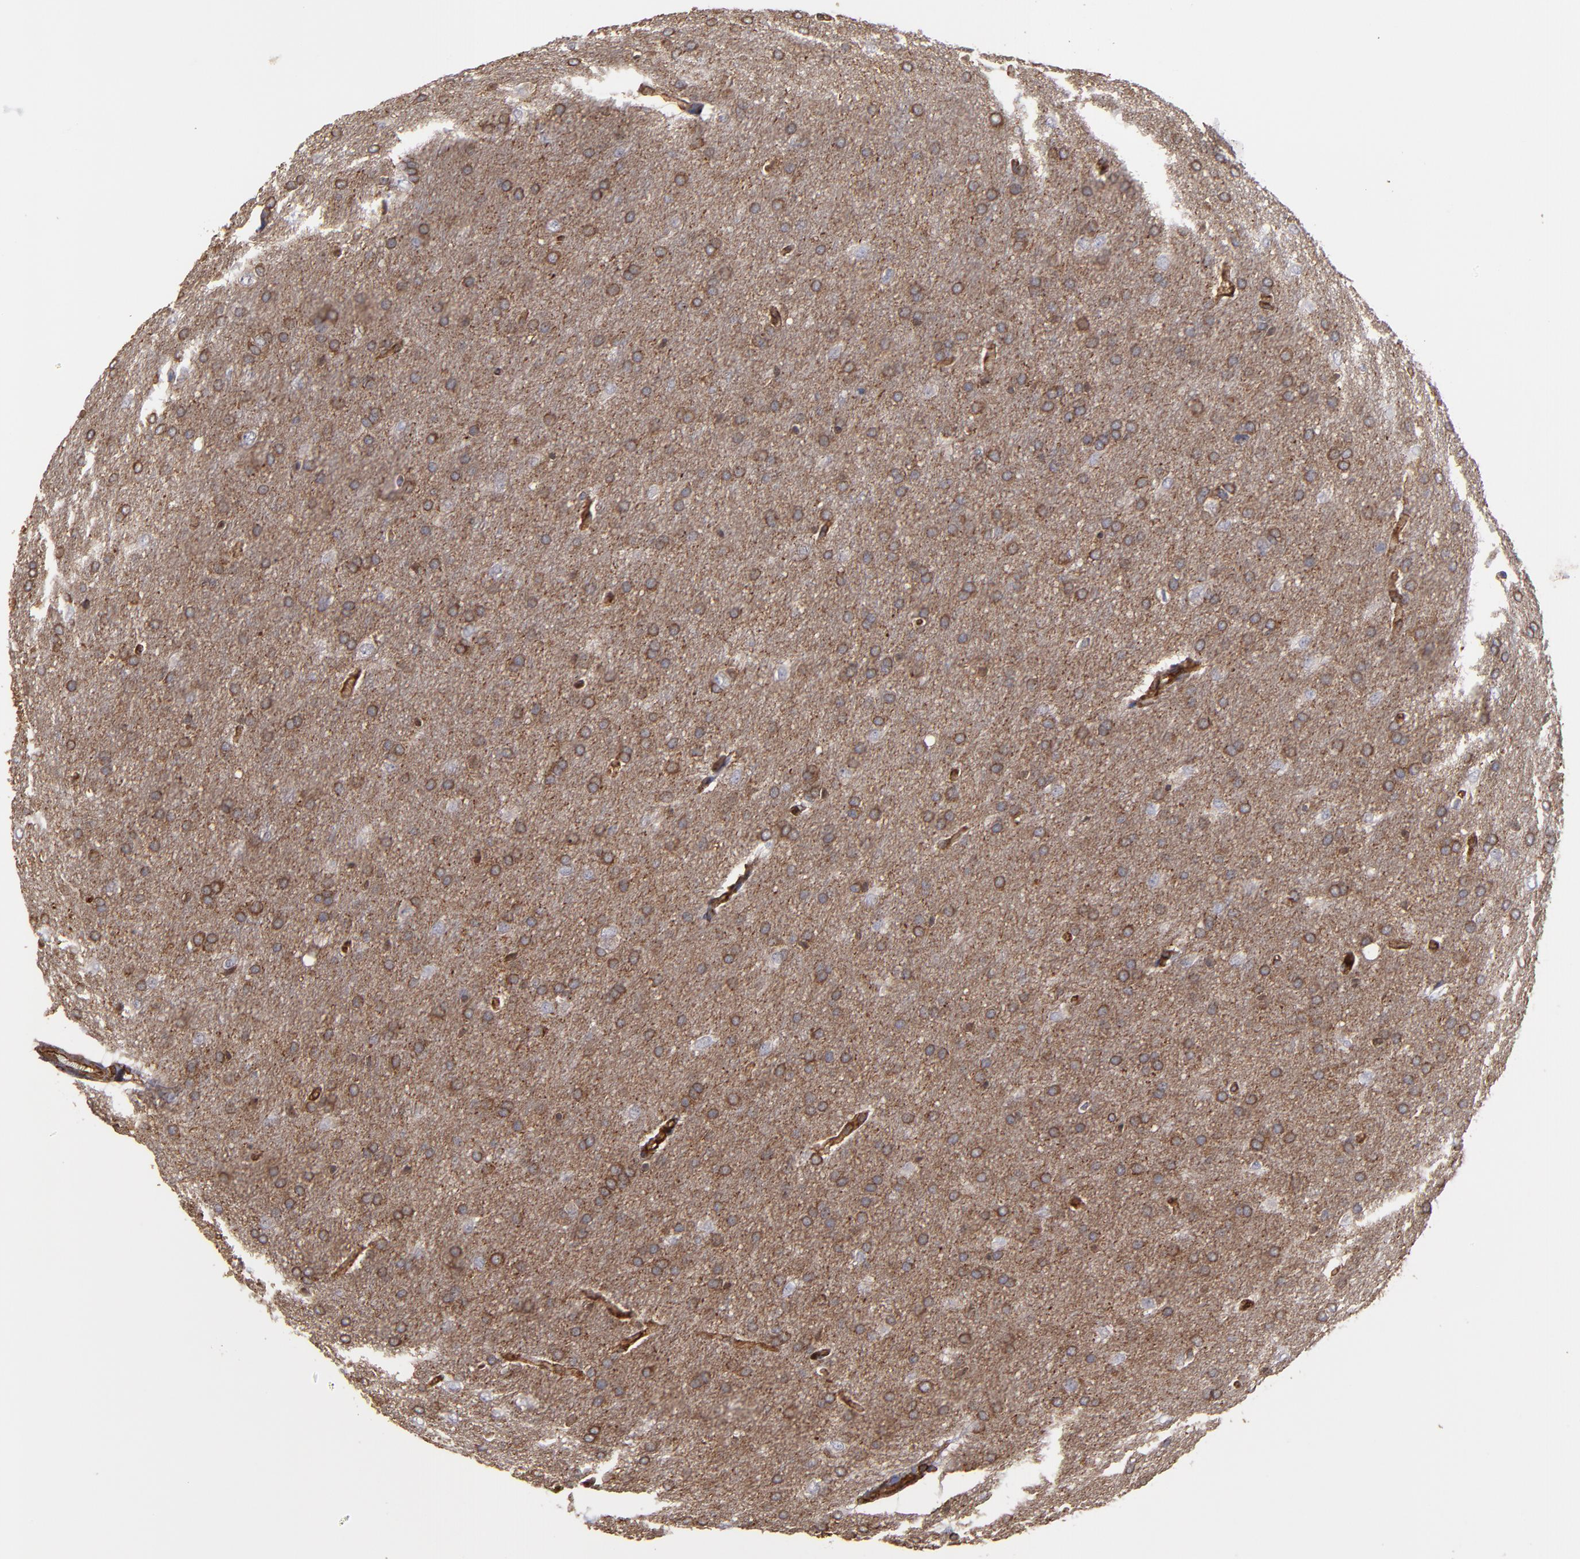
{"staining": {"intensity": "moderate", "quantity": ">75%", "location": "cytoplasmic/membranous"}, "tissue": "glioma", "cell_type": "Tumor cells", "image_type": "cancer", "snomed": [{"axis": "morphology", "description": "Glioma, malignant, Low grade"}, {"axis": "topography", "description": "Brain"}], "caption": "Tumor cells reveal medium levels of moderate cytoplasmic/membranous staining in about >75% of cells in human glioma.", "gene": "ACTN4", "patient": {"sex": "female", "age": 32}}